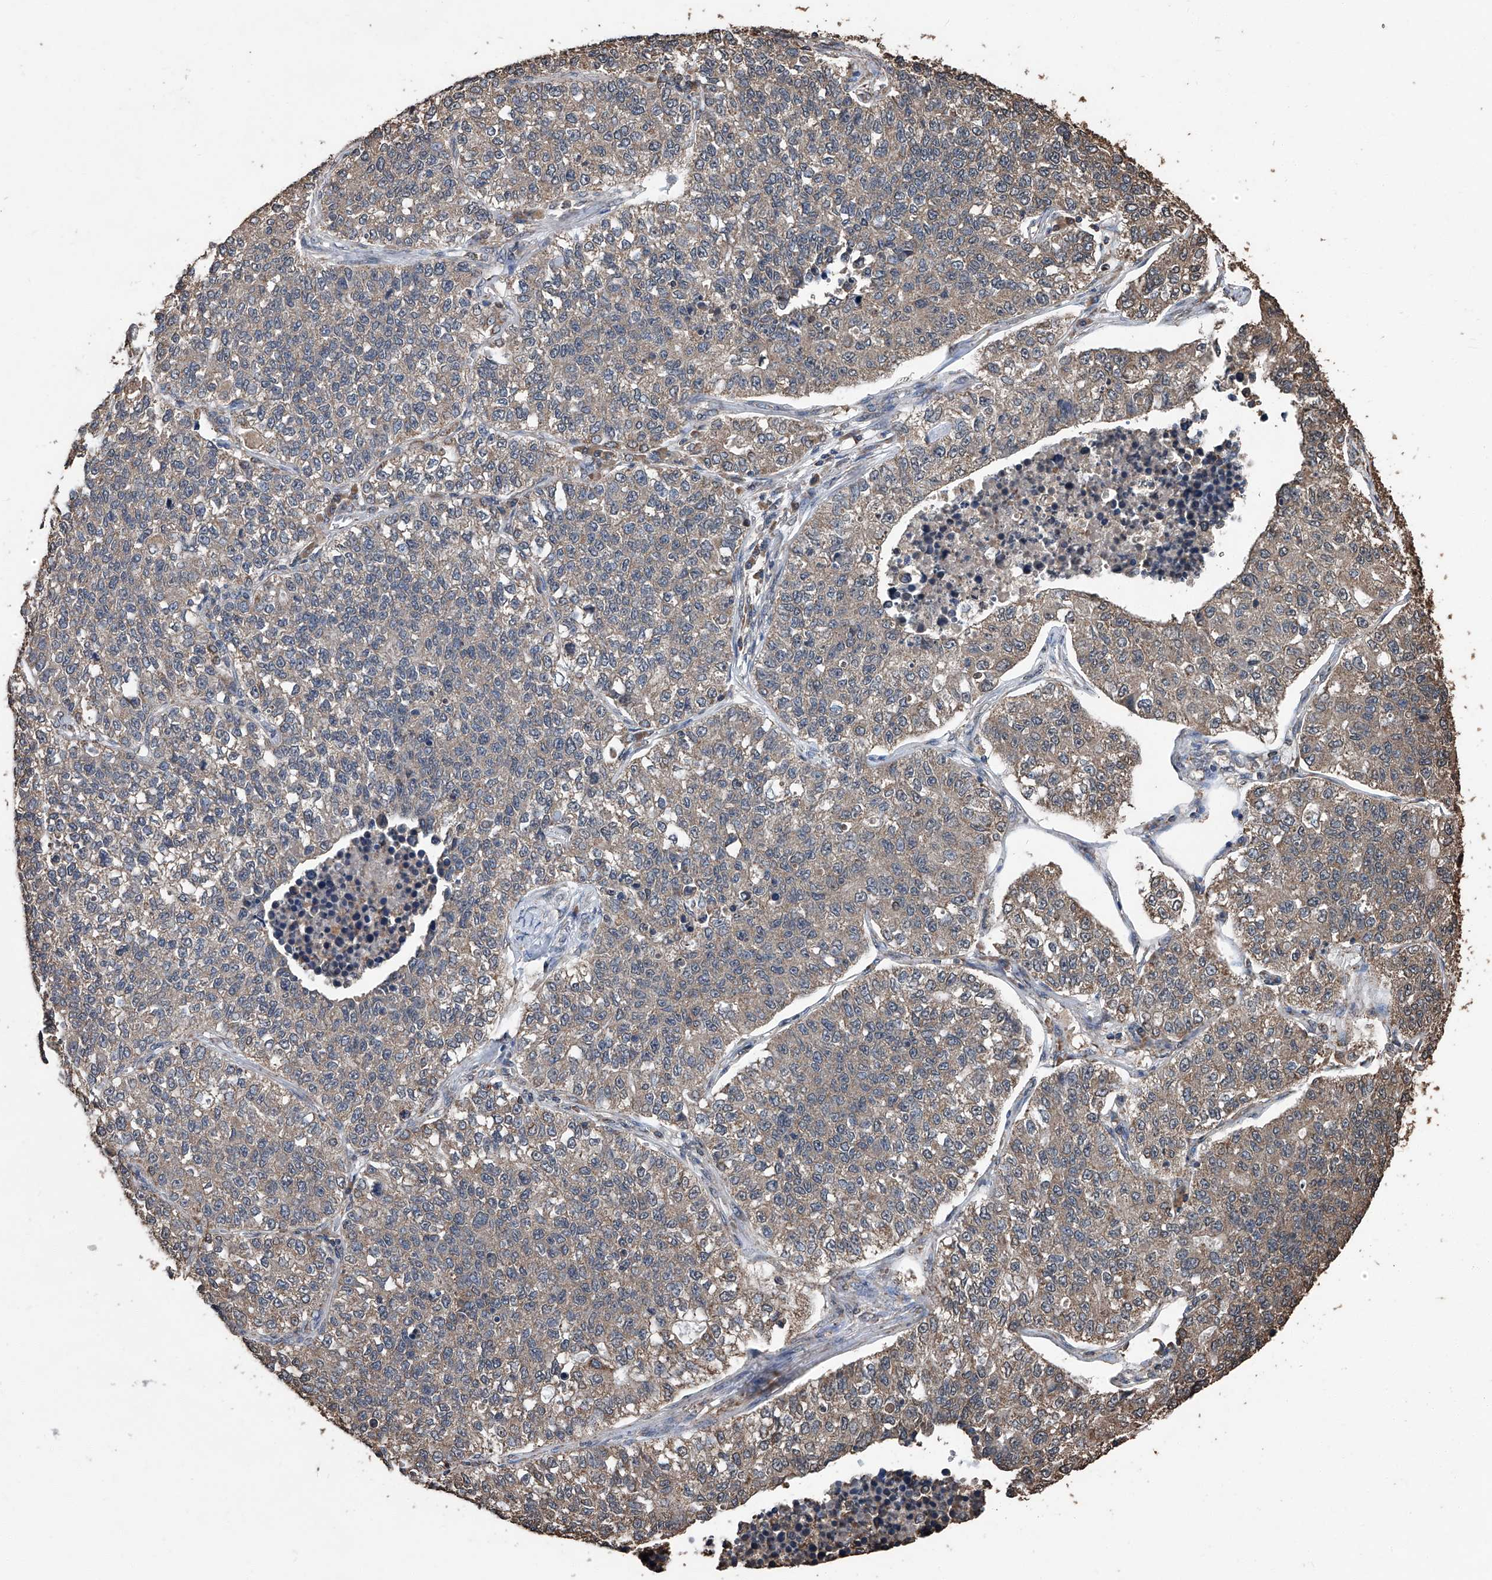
{"staining": {"intensity": "moderate", "quantity": ">75%", "location": "cytoplasmic/membranous"}, "tissue": "lung cancer", "cell_type": "Tumor cells", "image_type": "cancer", "snomed": [{"axis": "morphology", "description": "Adenocarcinoma, NOS"}, {"axis": "topography", "description": "Lung"}], "caption": "Immunohistochemical staining of human lung cancer (adenocarcinoma) exhibits medium levels of moderate cytoplasmic/membranous expression in about >75% of tumor cells.", "gene": "STARD7", "patient": {"sex": "male", "age": 49}}